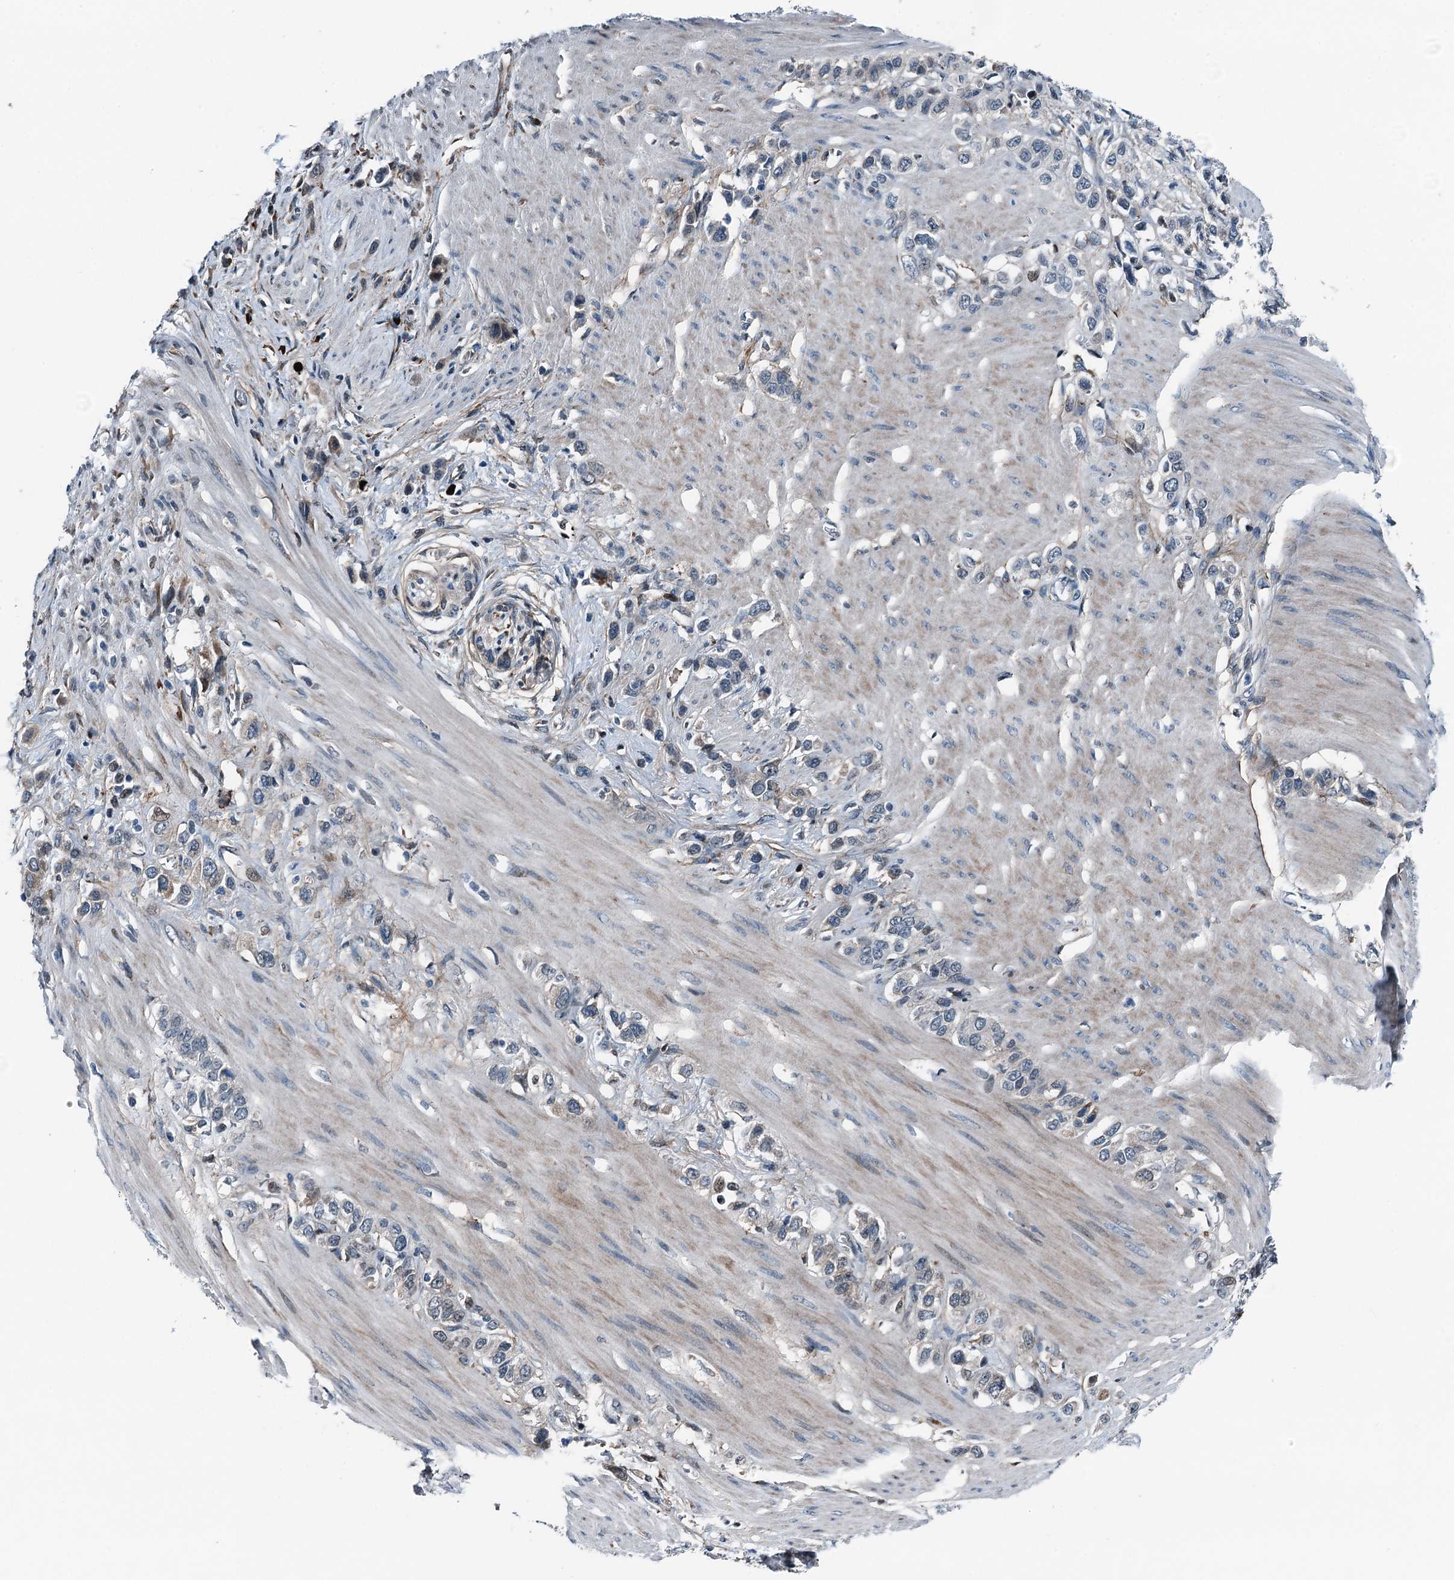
{"staining": {"intensity": "negative", "quantity": "none", "location": "none"}, "tissue": "stomach cancer", "cell_type": "Tumor cells", "image_type": "cancer", "snomed": [{"axis": "morphology", "description": "Adenocarcinoma, NOS"}, {"axis": "morphology", "description": "Adenocarcinoma, High grade"}, {"axis": "topography", "description": "Stomach, upper"}, {"axis": "topography", "description": "Stomach, lower"}], "caption": "Tumor cells show no significant positivity in stomach cancer (adenocarcinoma).", "gene": "TAMALIN", "patient": {"sex": "female", "age": 65}}